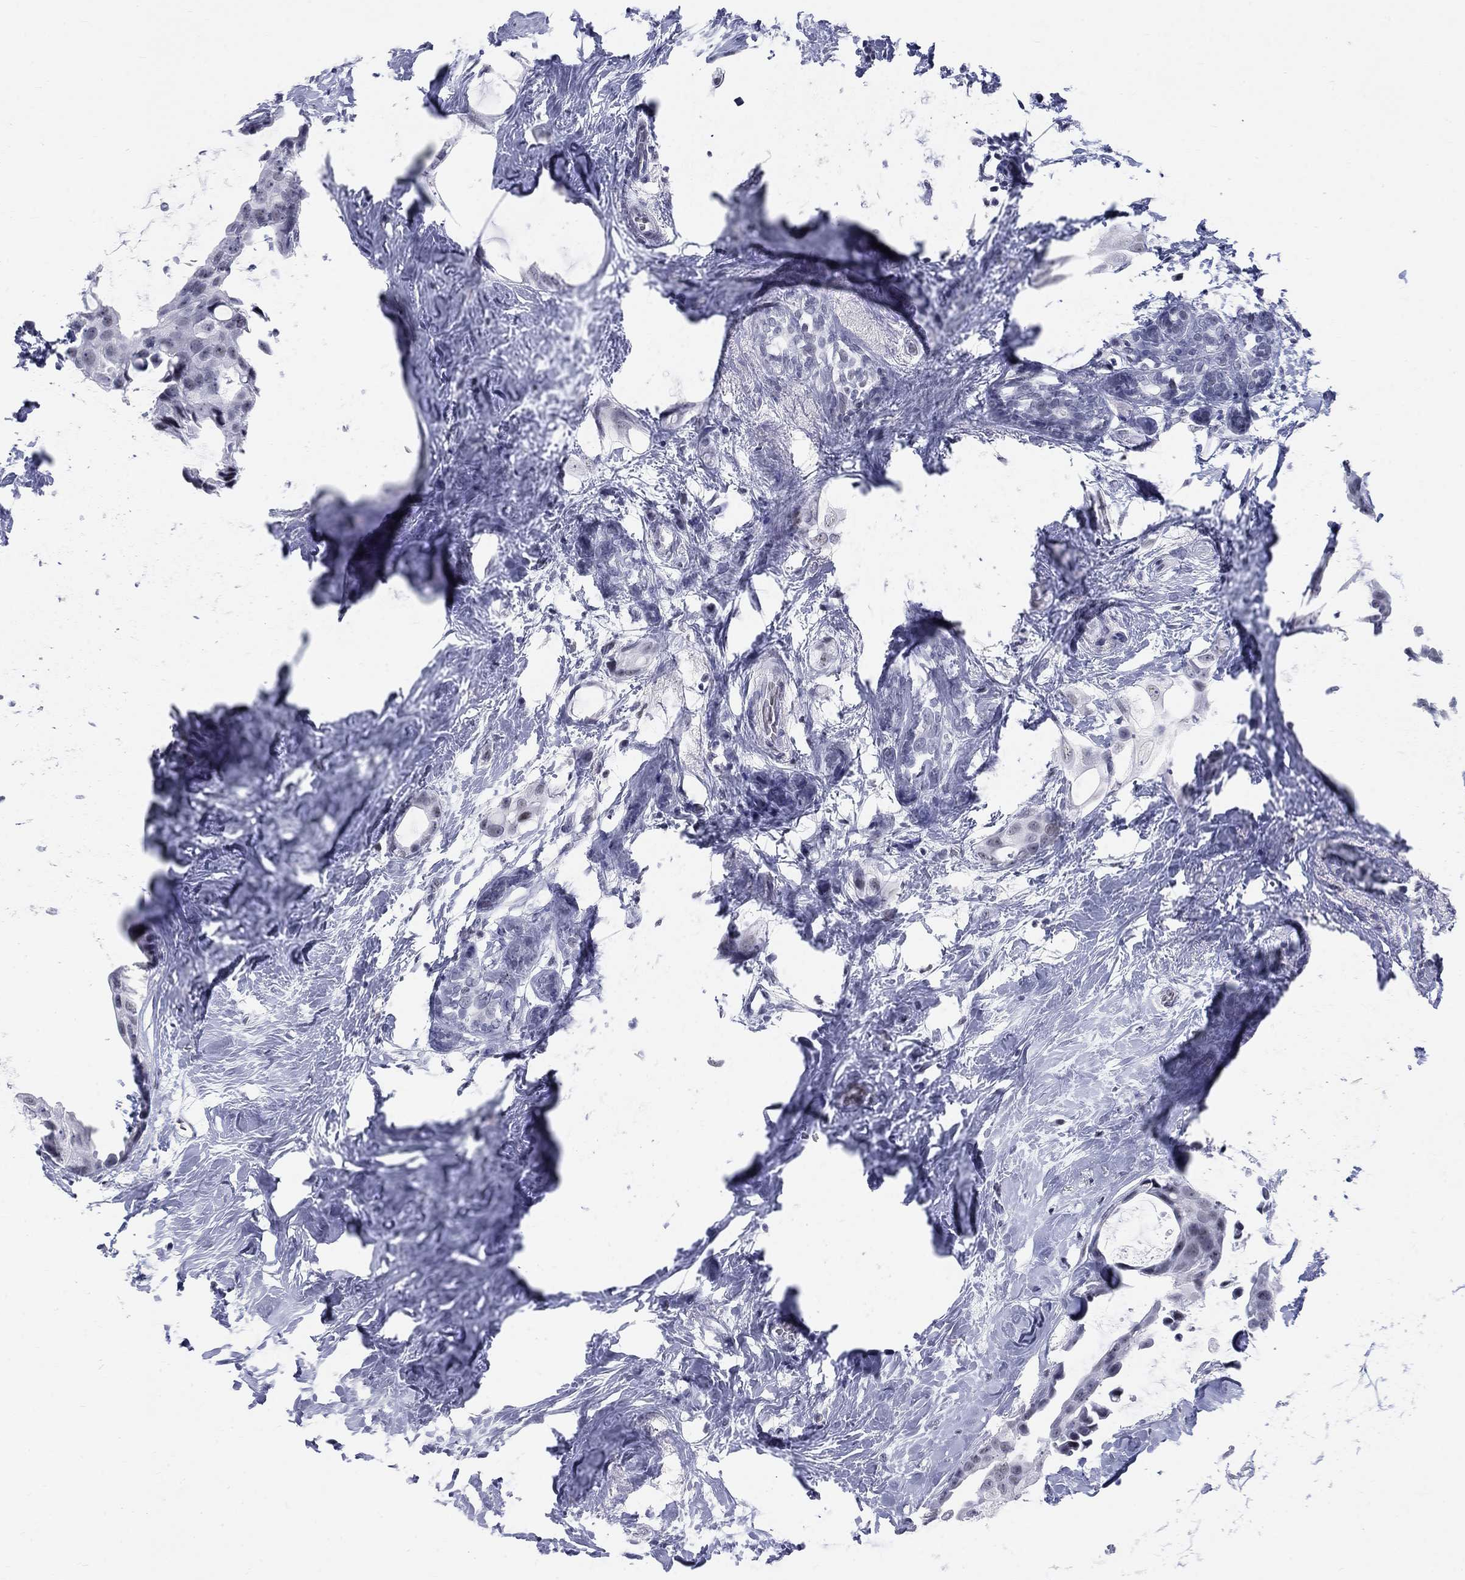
{"staining": {"intensity": "negative", "quantity": "none", "location": "none"}, "tissue": "breast cancer", "cell_type": "Tumor cells", "image_type": "cancer", "snomed": [{"axis": "morphology", "description": "Duct carcinoma"}, {"axis": "topography", "description": "Breast"}], "caption": "A histopathology image of invasive ductal carcinoma (breast) stained for a protein exhibits no brown staining in tumor cells.", "gene": "DMTN", "patient": {"sex": "female", "age": 45}}